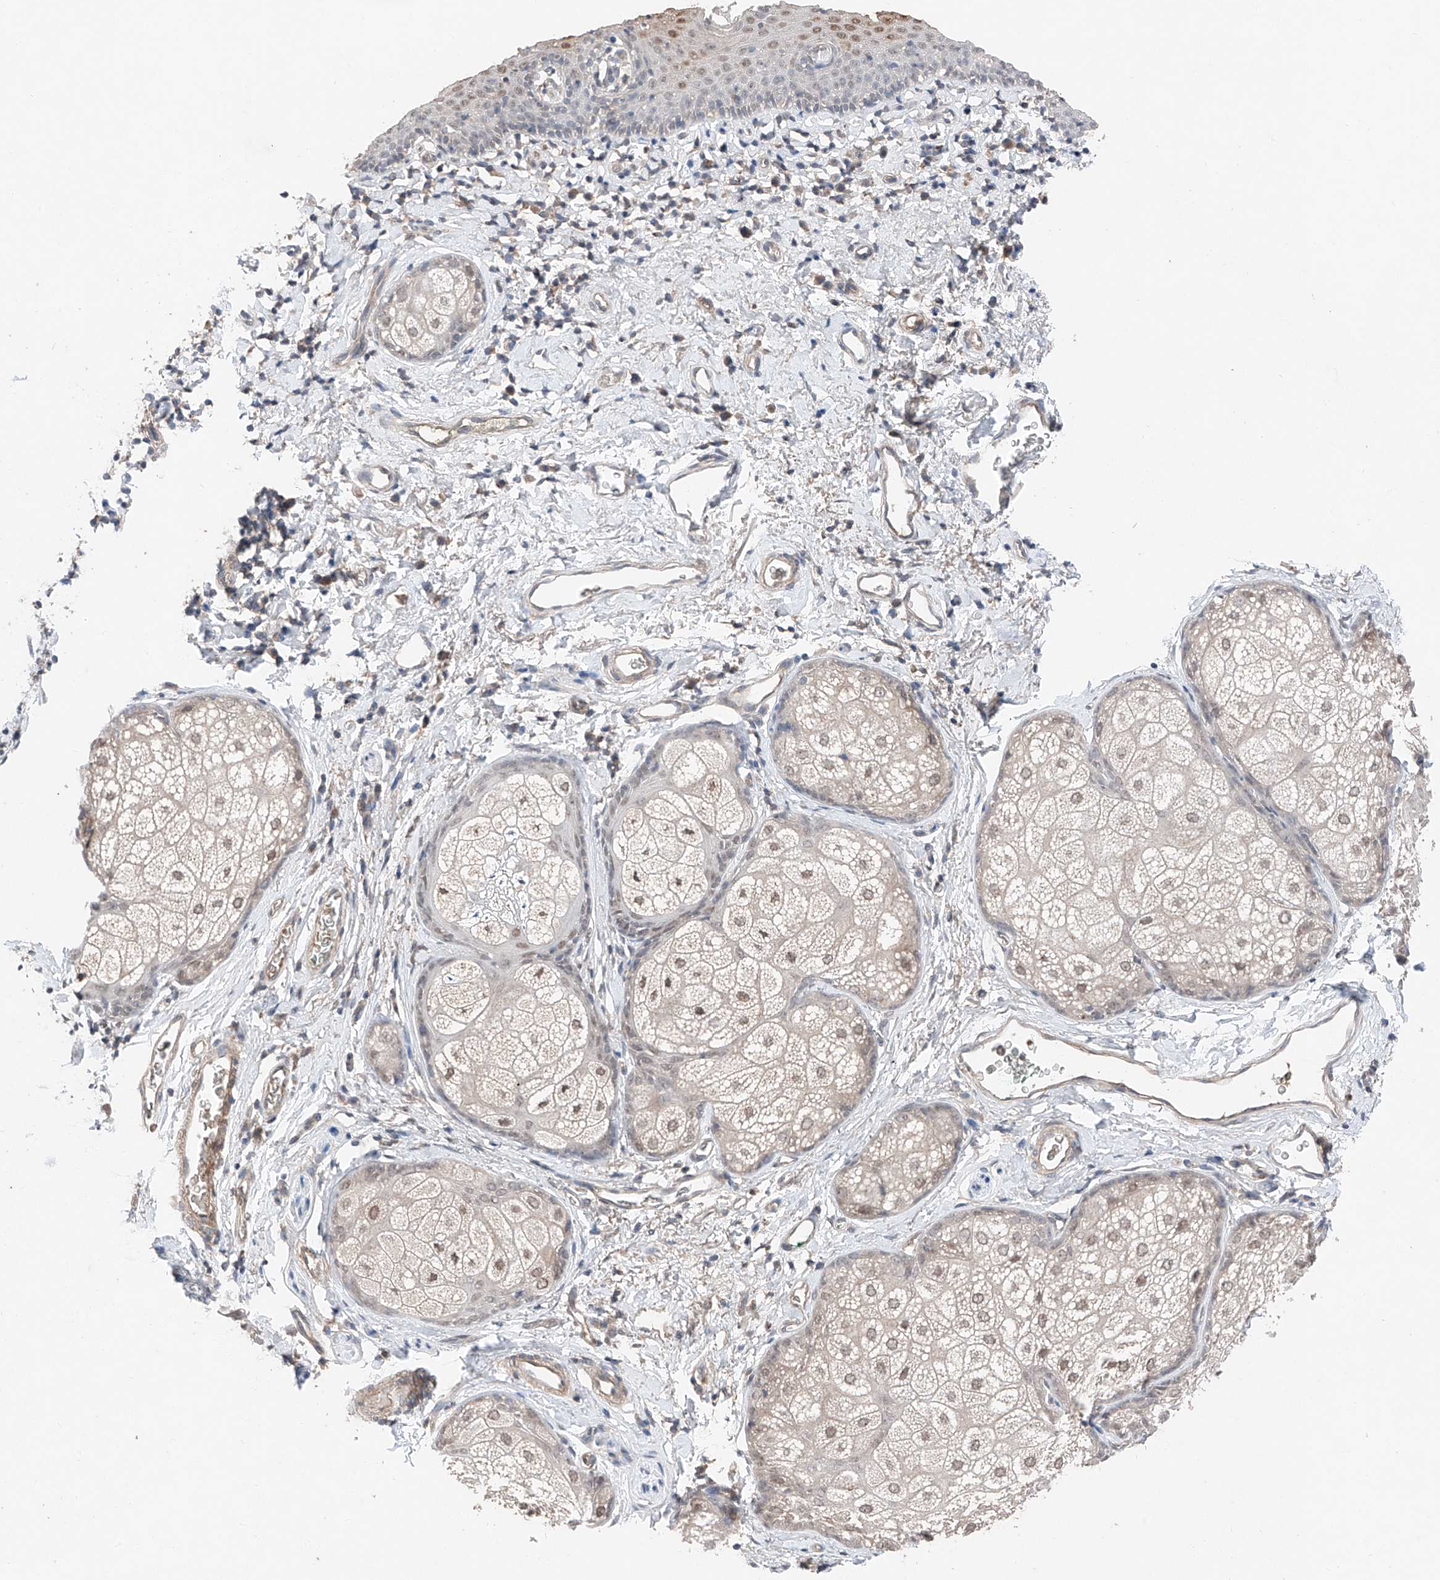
{"staining": {"intensity": "moderate", "quantity": "25%-75%", "location": "nuclear"}, "tissue": "skin", "cell_type": "Epidermal cells", "image_type": "normal", "snomed": [{"axis": "morphology", "description": "Normal tissue, NOS"}, {"axis": "topography", "description": "Vulva"}], "caption": "Immunohistochemistry (IHC) image of unremarkable skin stained for a protein (brown), which exhibits medium levels of moderate nuclear expression in approximately 25%-75% of epidermal cells.", "gene": "TBX4", "patient": {"sex": "female", "age": 66}}